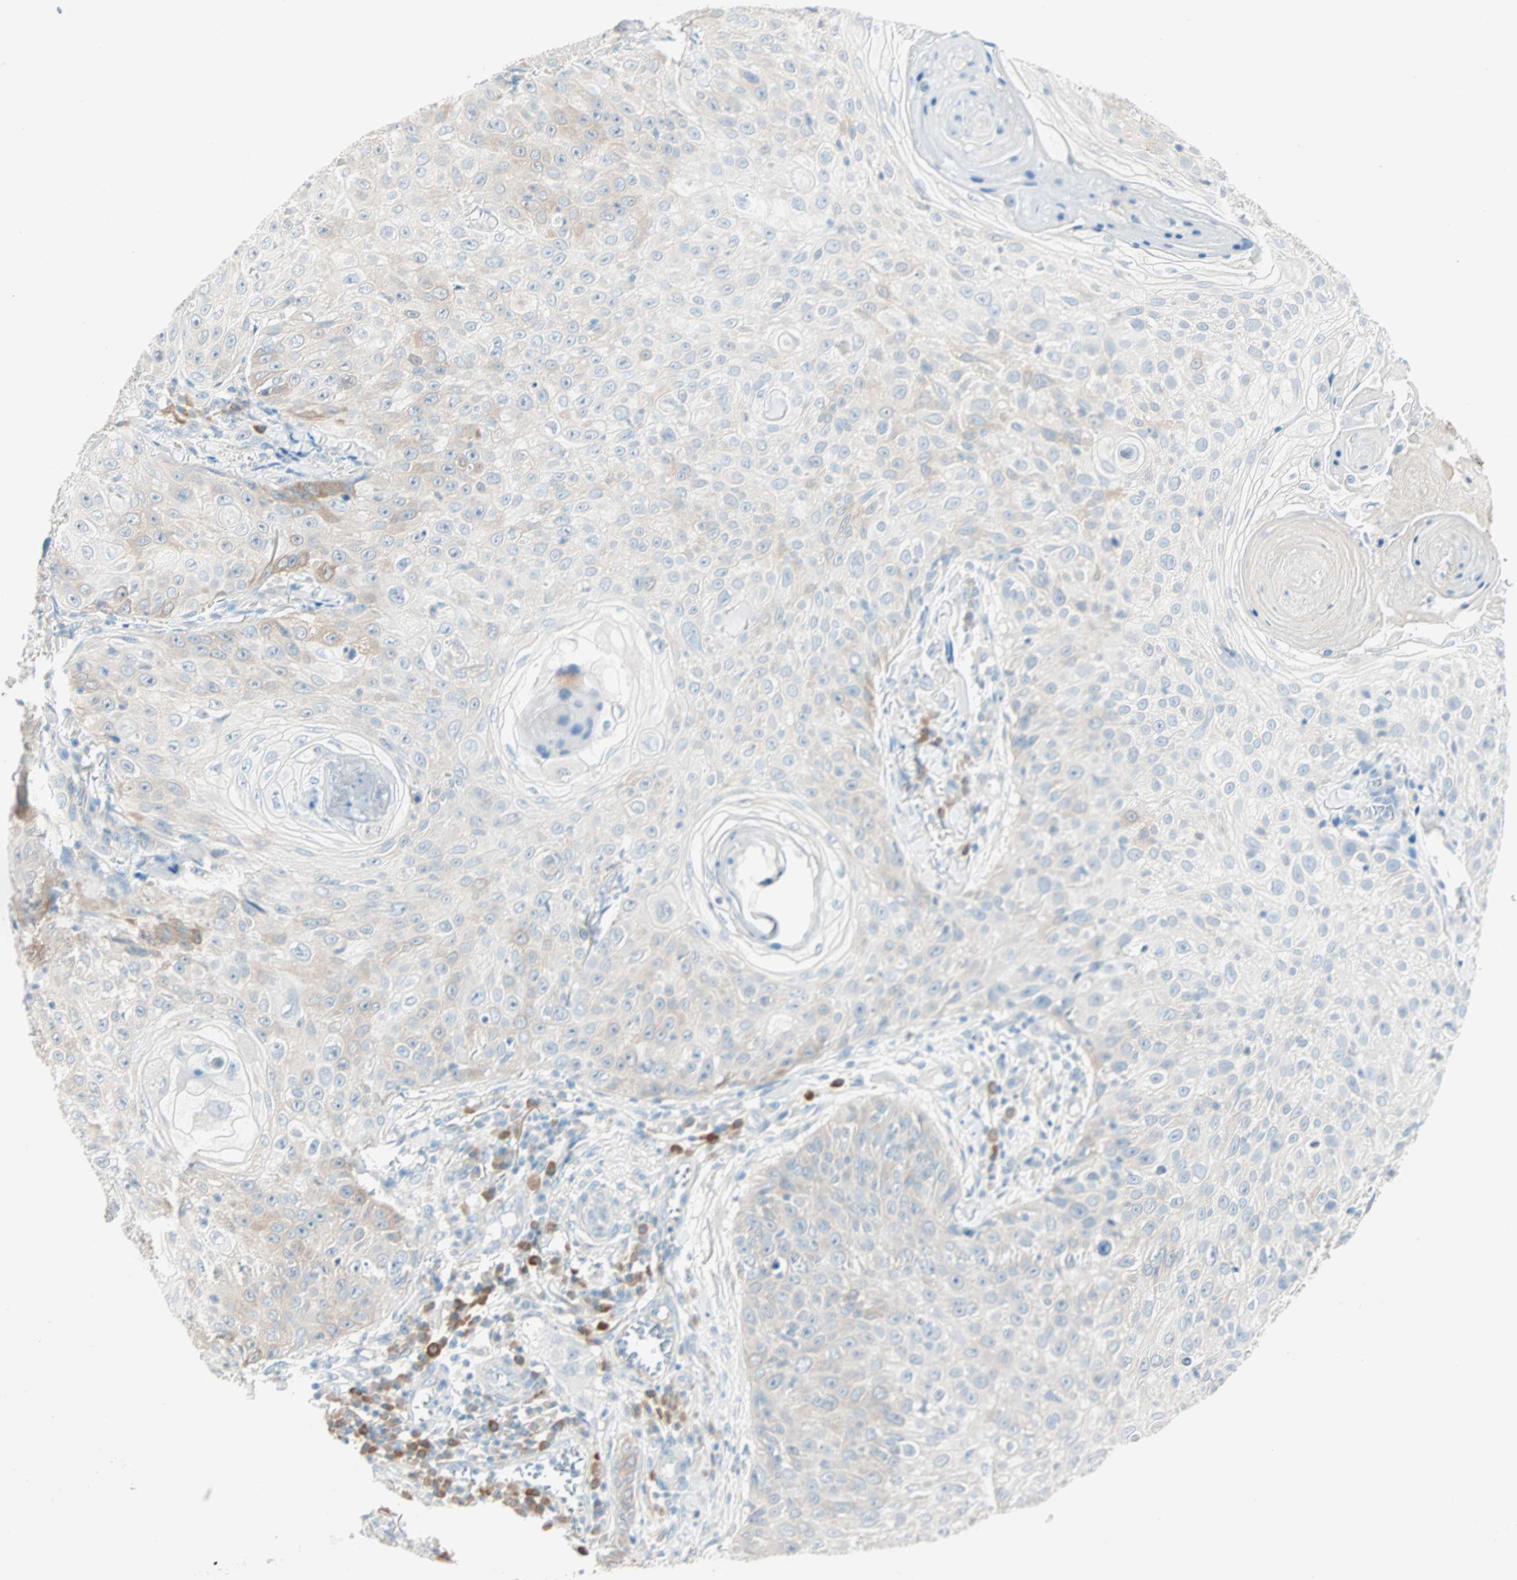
{"staining": {"intensity": "moderate", "quantity": "<25%", "location": "cytoplasmic/membranous"}, "tissue": "skin cancer", "cell_type": "Tumor cells", "image_type": "cancer", "snomed": [{"axis": "morphology", "description": "Squamous cell carcinoma, NOS"}, {"axis": "topography", "description": "Skin"}], "caption": "A brown stain shows moderate cytoplasmic/membranous positivity of a protein in human skin cancer (squamous cell carcinoma) tumor cells.", "gene": "ATF6", "patient": {"sex": "male", "age": 86}}